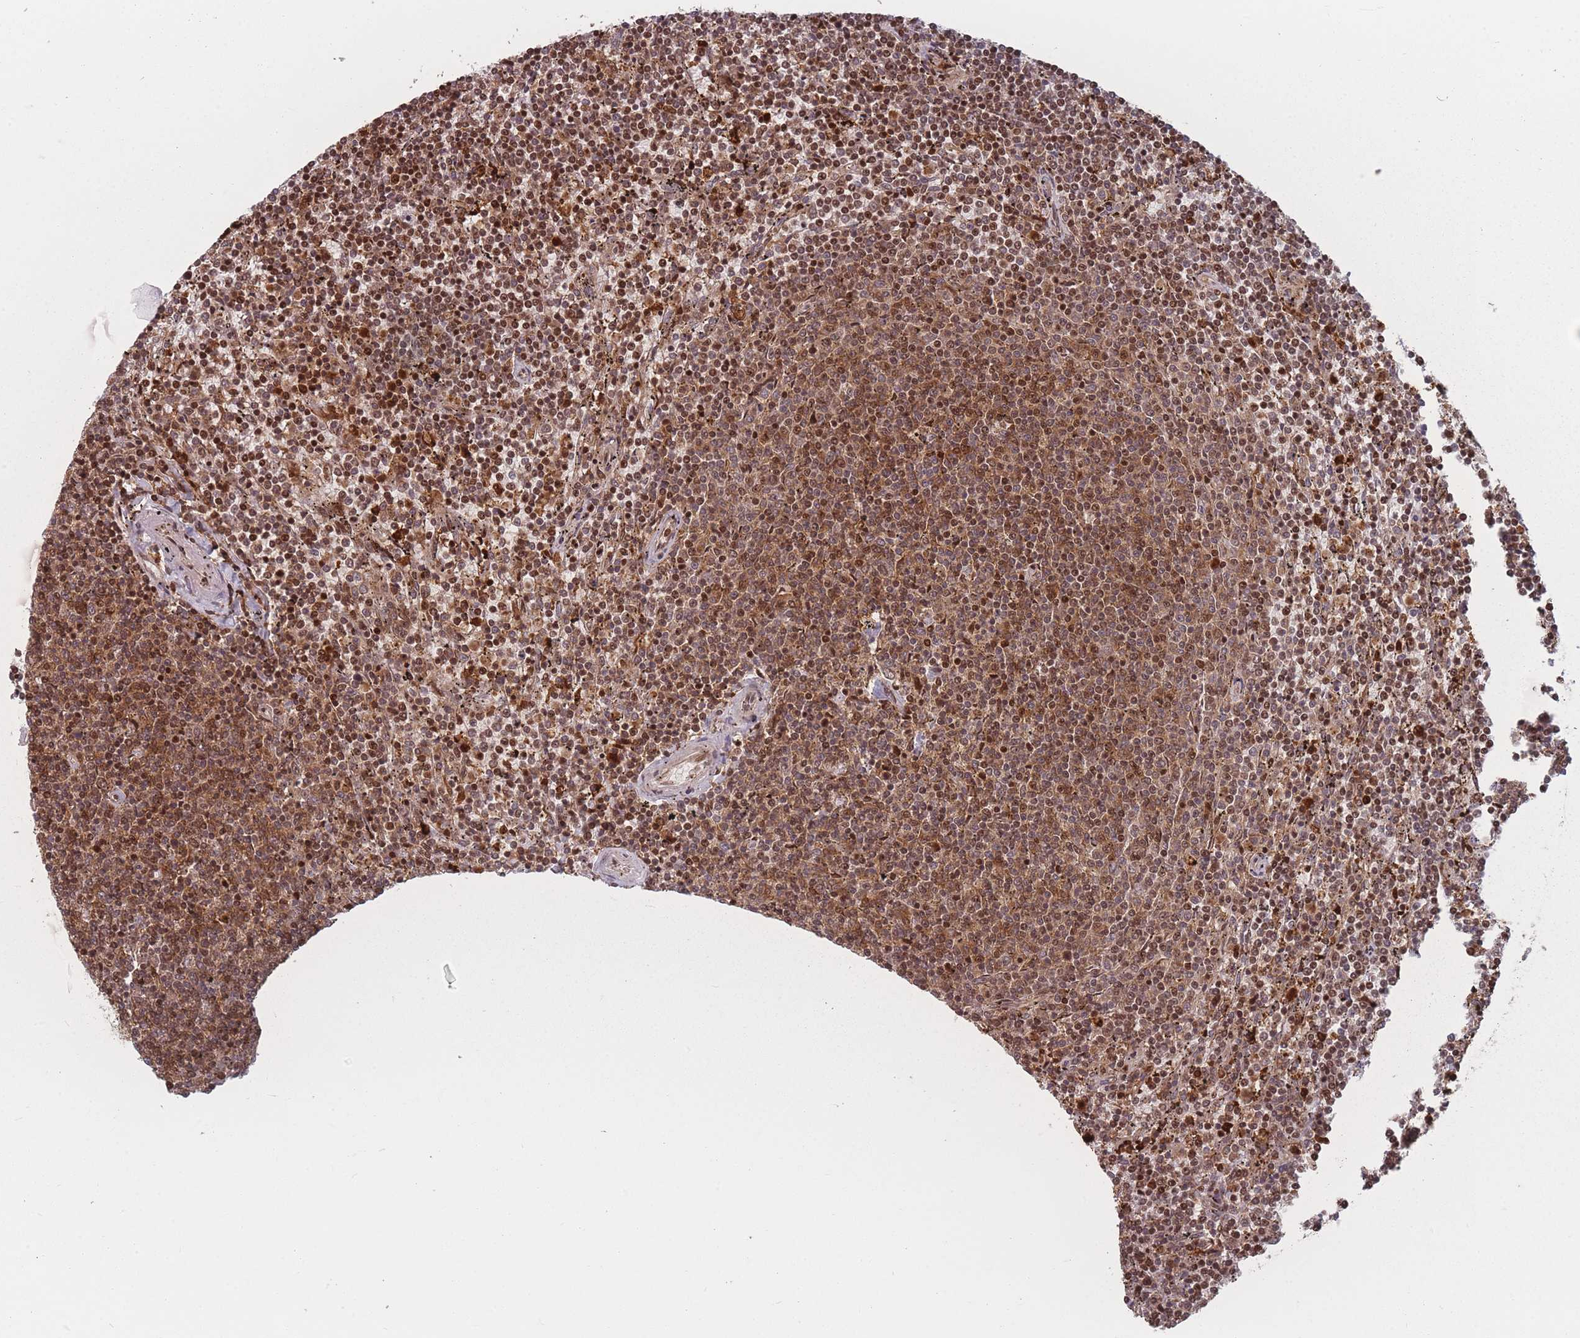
{"staining": {"intensity": "moderate", "quantity": ">75%", "location": "cytoplasmic/membranous,nuclear"}, "tissue": "lymphoma", "cell_type": "Tumor cells", "image_type": "cancer", "snomed": [{"axis": "morphology", "description": "Malignant lymphoma, non-Hodgkin's type, Low grade"}, {"axis": "topography", "description": "Spleen"}], "caption": "Immunohistochemical staining of human lymphoma shows medium levels of moderate cytoplasmic/membranous and nuclear staining in approximately >75% of tumor cells. The staining was performed using DAB (3,3'-diaminobenzidine), with brown indicating positive protein expression. Nuclei are stained blue with hematoxylin.", "gene": "WDR55", "patient": {"sex": "female", "age": 50}}